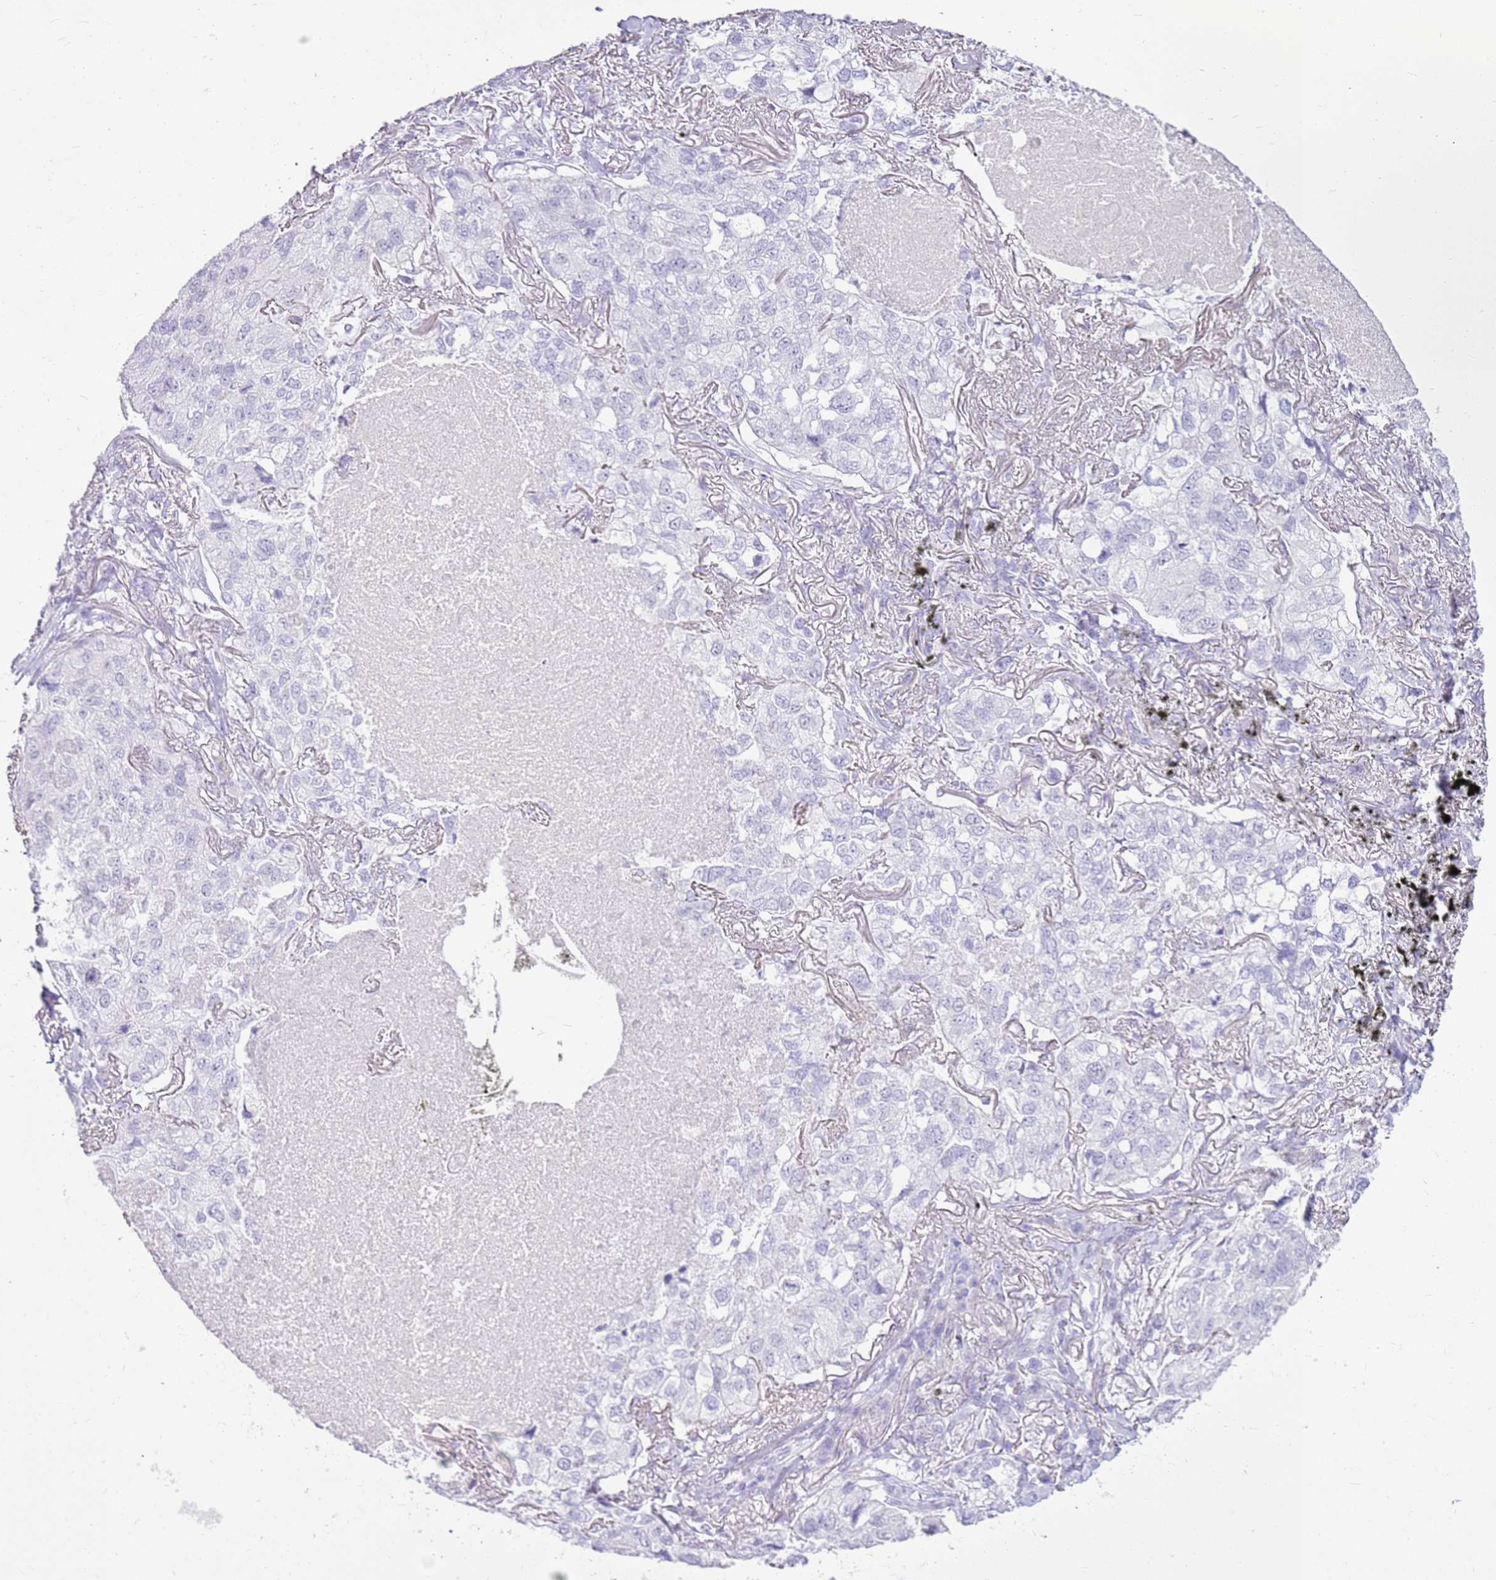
{"staining": {"intensity": "negative", "quantity": "none", "location": "none"}, "tissue": "lung cancer", "cell_type": "Tumor cells", "image_type": "cancer", "snomed": [{"axis": "morphology", "description": "Adenocarcinoma, NOS"}, {"axis": "topography", "description": "Lung"}], "caption": "The micrograph shows no staining of tumor cells in lung cancer (adenocarcinoma). Brightfield microscopy of IHC stained with DAB (3,3'-diaminobenzidine) (brown) and hematoxylin (blue), captured at high magnification.", "gene": "CA8", "patient": {"sex": "male", "age": 65}}